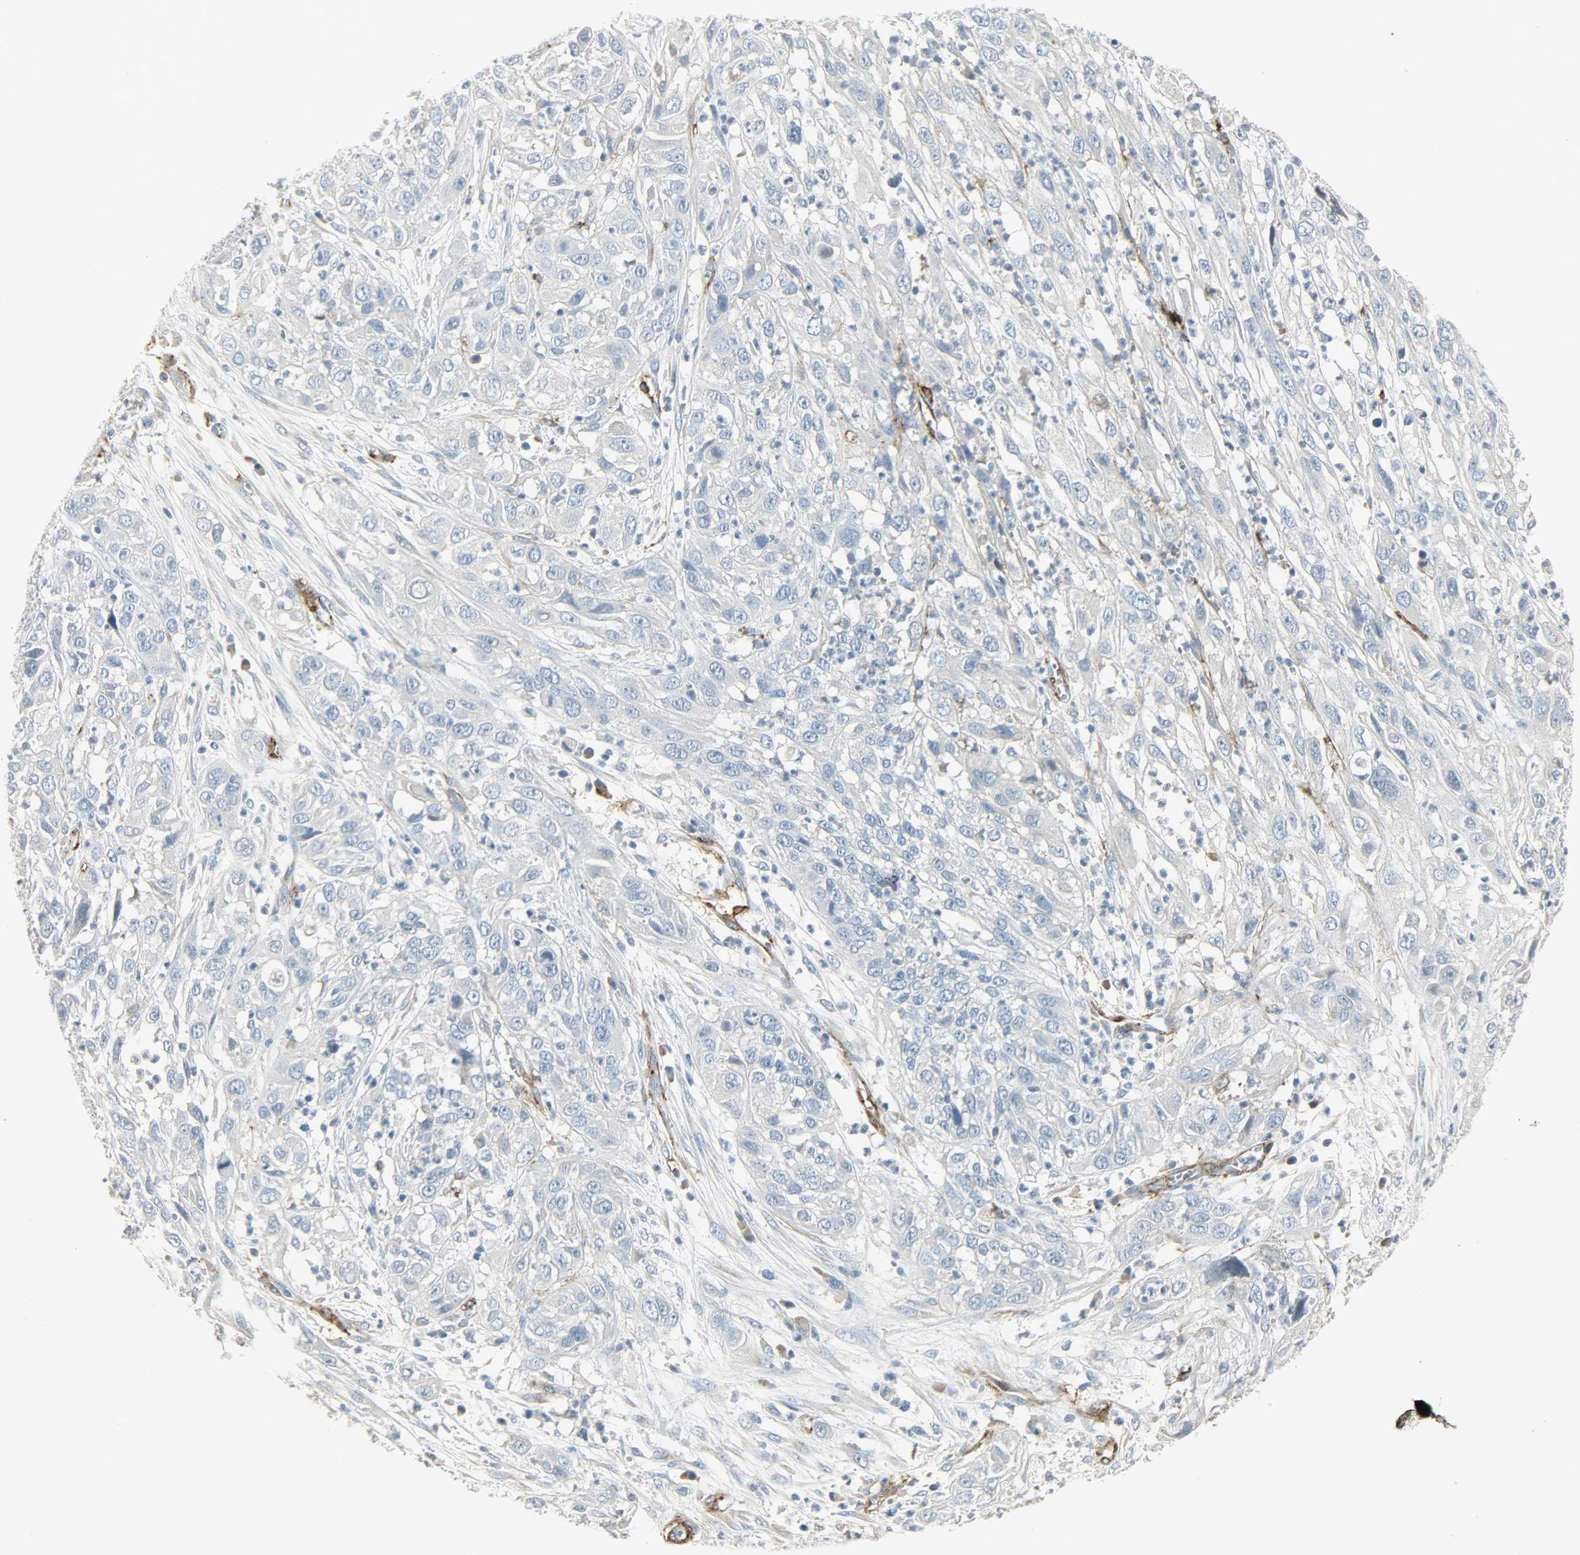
{"staining": {"intensity": "negative", "quantity": "none", "location": "none"}, "tissue": "cervical cancer", "cell_type": "Tumor cells", "image_type": "cancer", "snomed": [{"axis": "morphology", "description": "Squamous cell carcinoma, NOS"}, {"axis": "topography", "description": "Cervix"}], "caption": "Human squamous cell carcinoma (cervical) stained for a protein using immunohistochemistry exhibits no staining in tumor cells.", "gene": "ENPEP", "patient": {"sex": "female", "age": 32}}